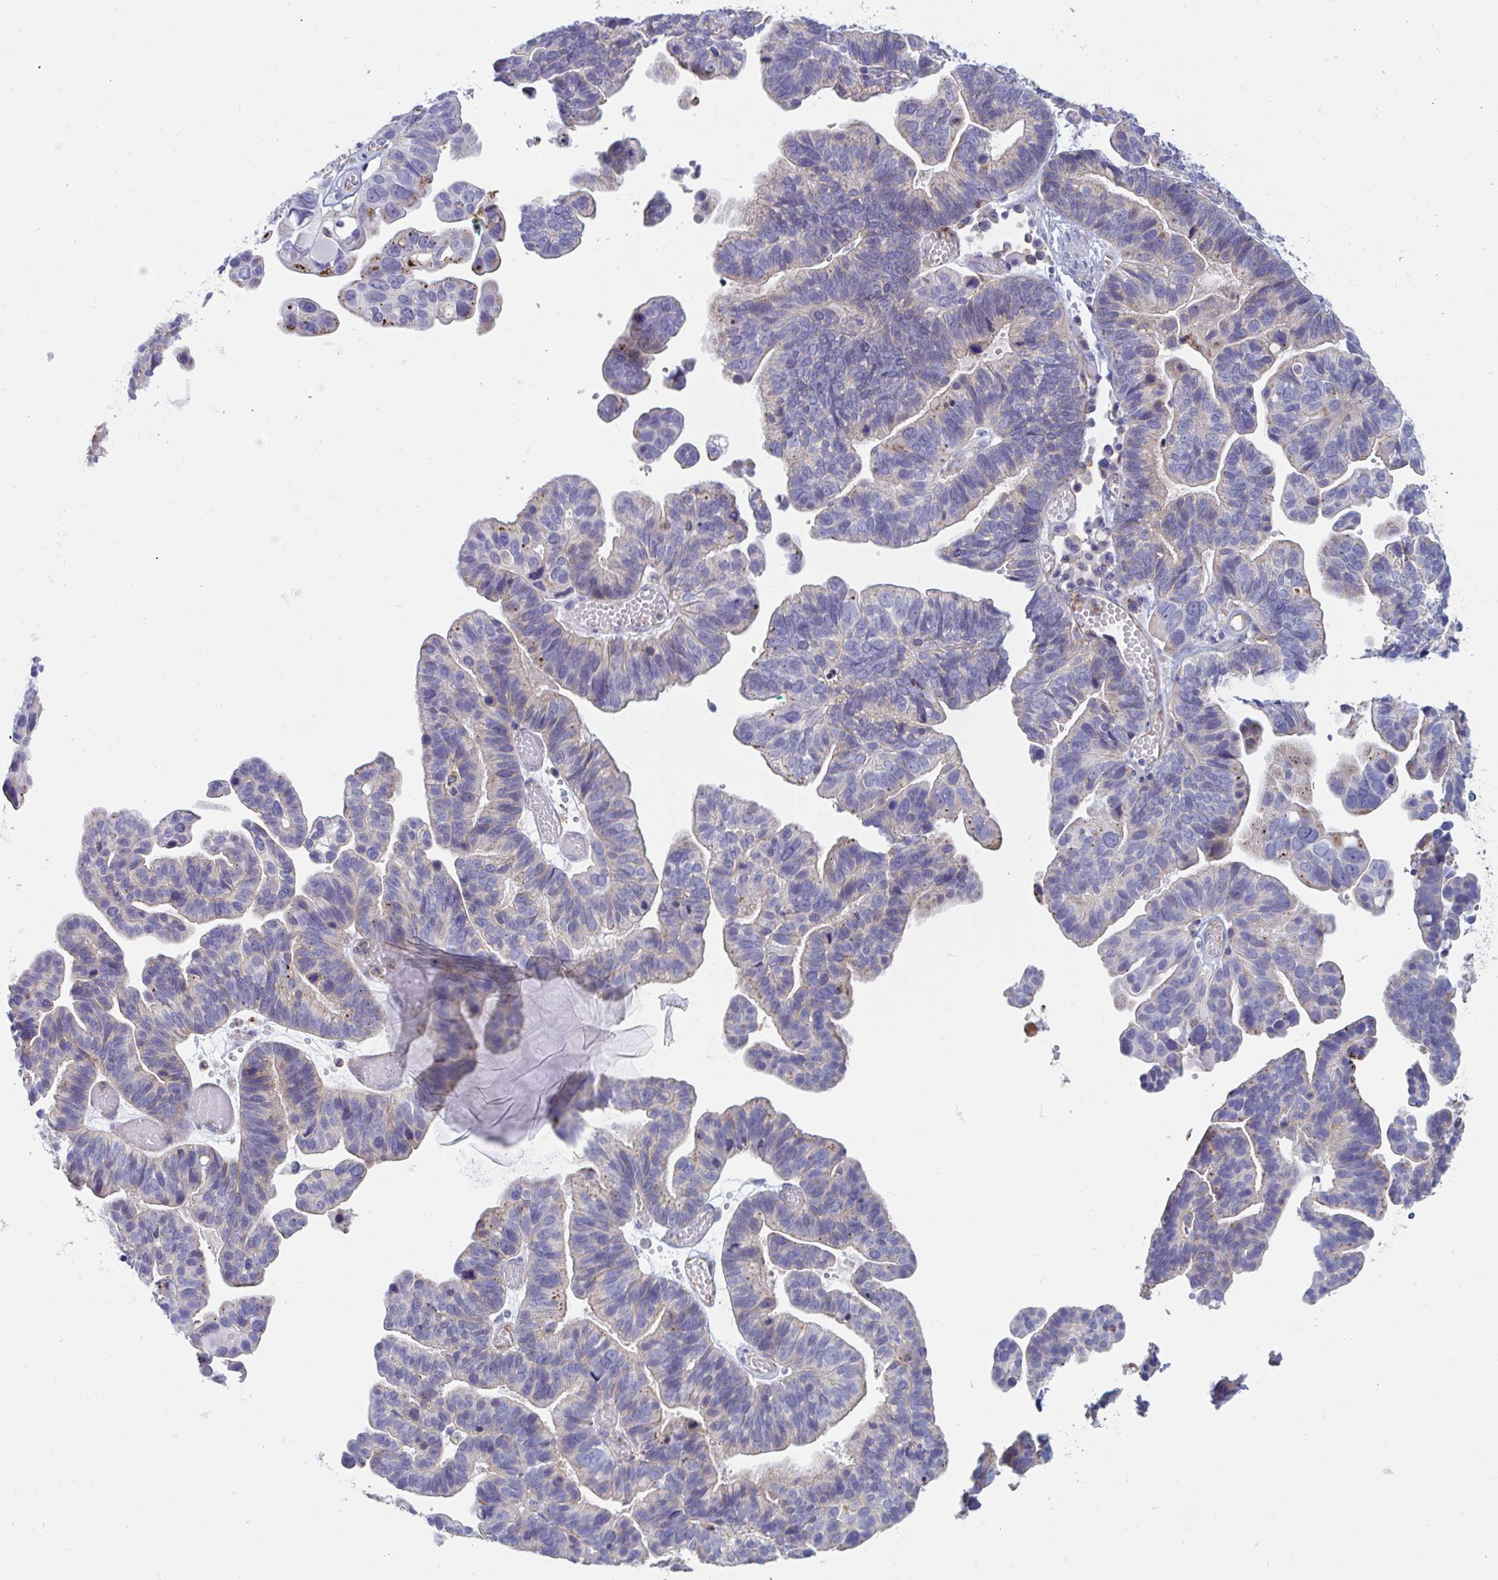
{"staining": {"intensity": "weak", "quantity": "<25%", "location": "cytoplasmic/membranous"}, "tissue": "ovarian cancer", "cell_type": "Tumor cells", "image_type": "cancer", "snomed": [{"axis": "morphology", "description": "Cystadenocarcinoma, serous, NOS"}, {"axis": "topography", "description": "Ovary"}], "caption": "Protein analysis of ovarian cancer displays no significant positivity in tumor cells. (DAB (3,3'-diaminobenzidine) immunohistochemistry, high magnification).", "gene": "SLC9A6", "patient": {"sex": "female", "age": 56}}